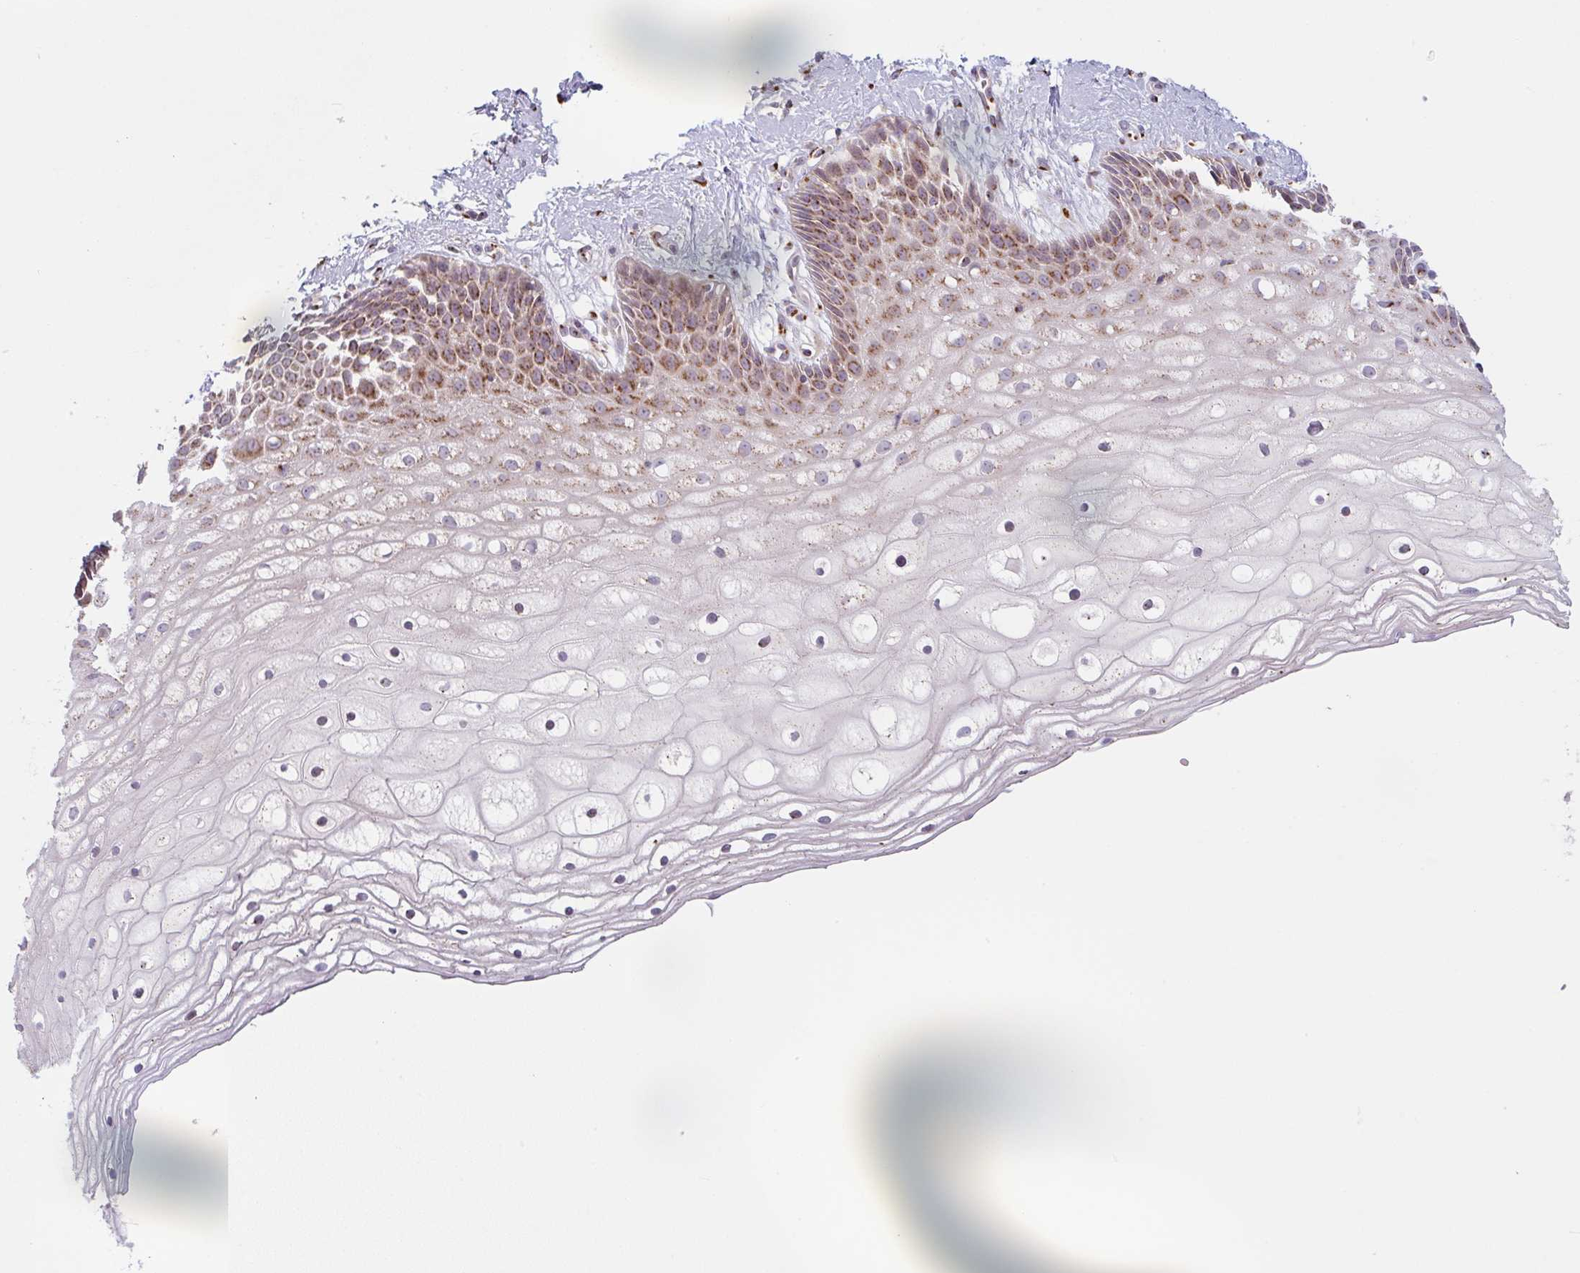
{"staining": {"intensity": "moderate", "quantity": "25%-75%", "location": "cytoplasmic/membranous"}, "tissue": "cervix", "cell_type": "Glandular cells", "image_type": "normal", "snomed": [{"axis": "morphology", "description": "Normal tissue, NOS"}, {"axis": "topography", "description": "Cervix"}], "caption": "Moderate cytoplasmic/membranous positivity is appreciated in approximately 25%-75% of glandular cells in unremarkable cervix.", "gene": "GVQW3", "patient": {"sex": "female", "age": 36}}